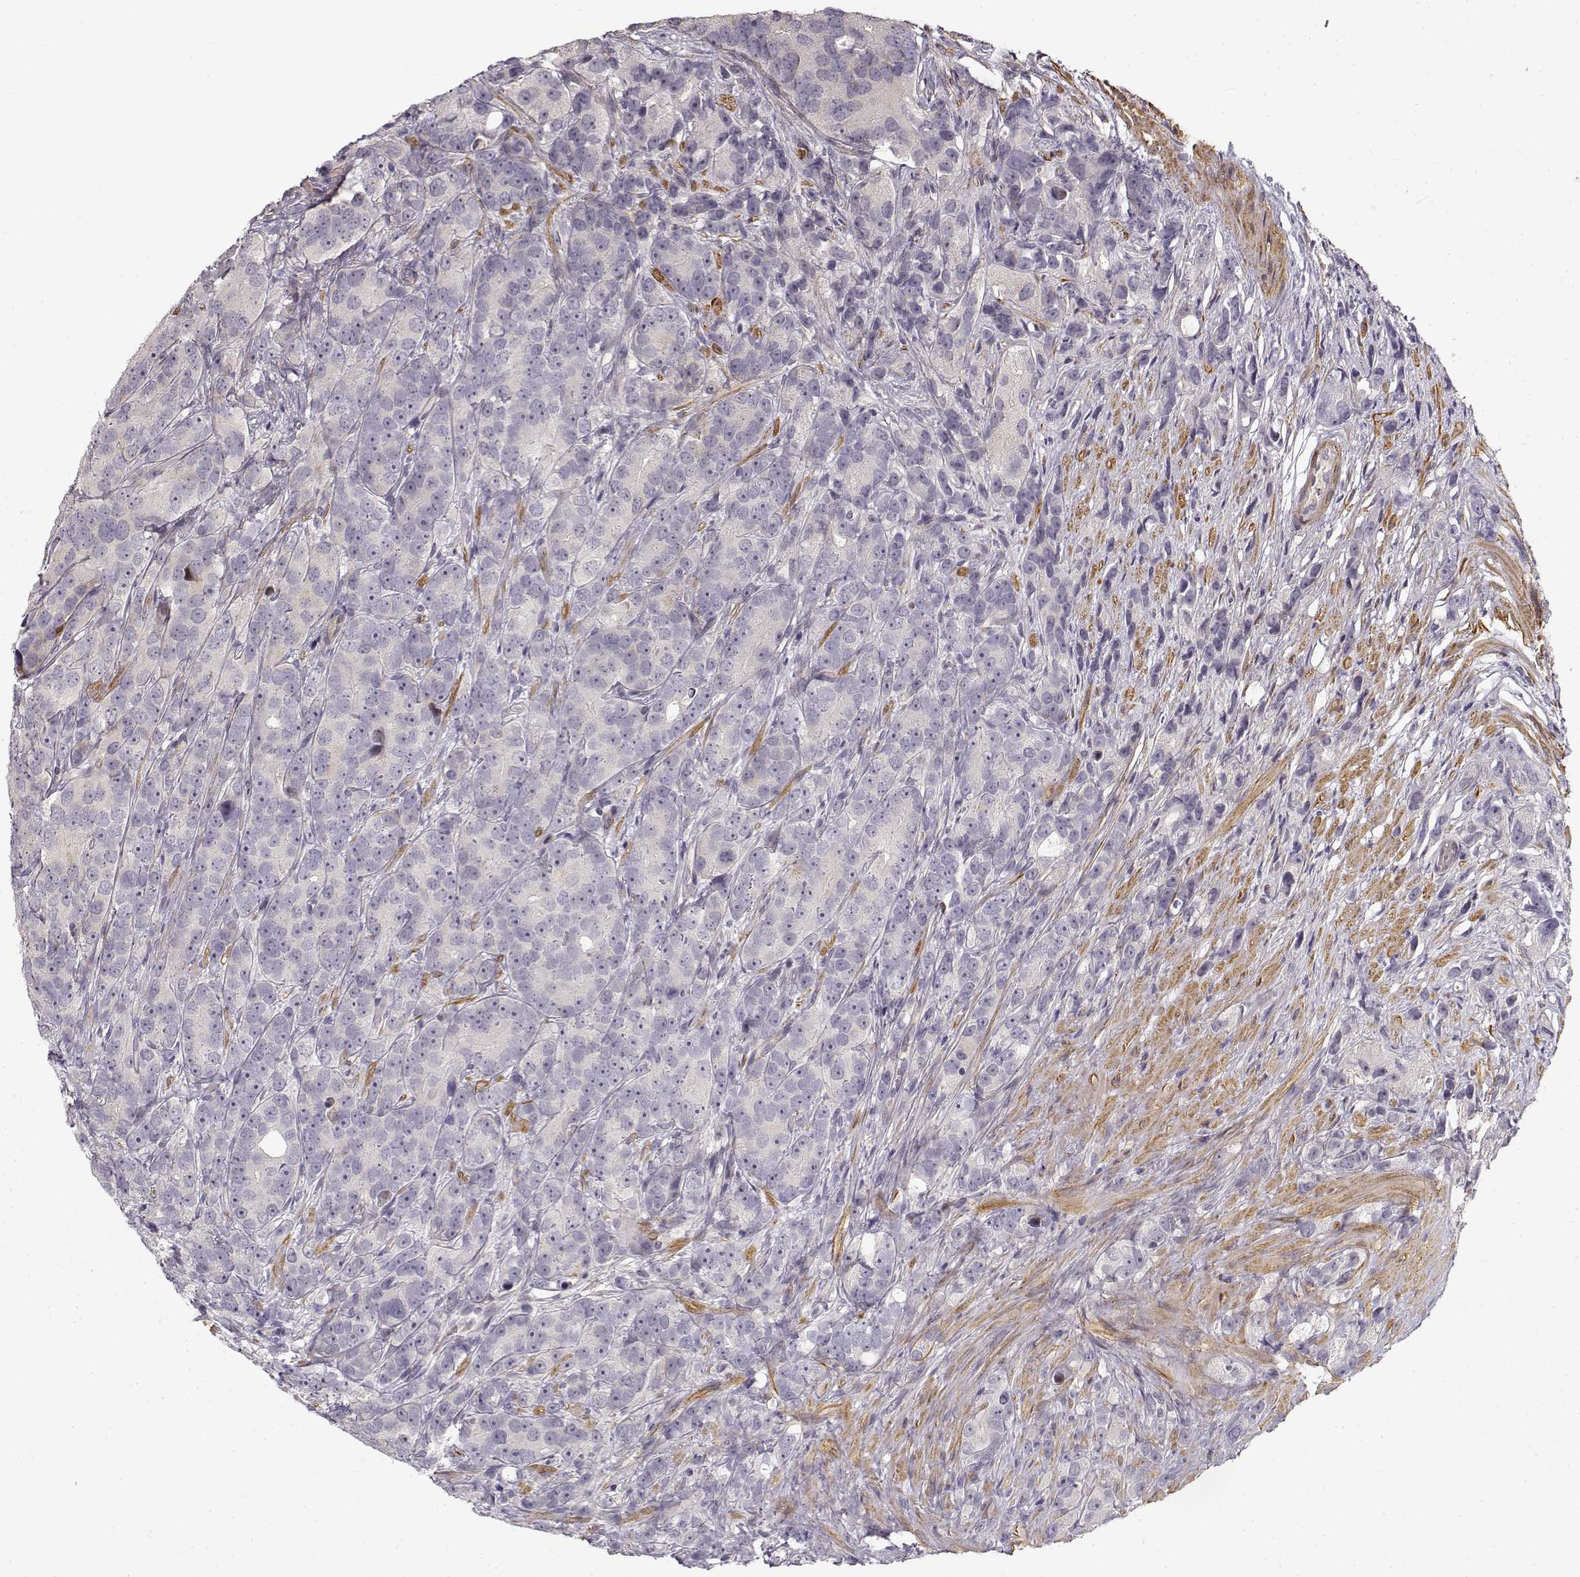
{"staining": {"intensity": "weak", "quantity": "<25%", "location": "cytoplasmic/membranous"}, "tissue": "prostate cancer", "cell_type": "Tumor cells", "image_type": "cancer", "snomed": [{"axis": "morphology", "description": "Adenocarcinoma, High grade"}, {"axis": "topography", "description": "Prostate"}], "caption": "A photomicrograph of adenocarcinoma (high-grade) (prostate) stained for a protein shows no brown staining in tumor cells.", "gene": "RGS9BP", "patient": {"sex": "male", "age": 90}}